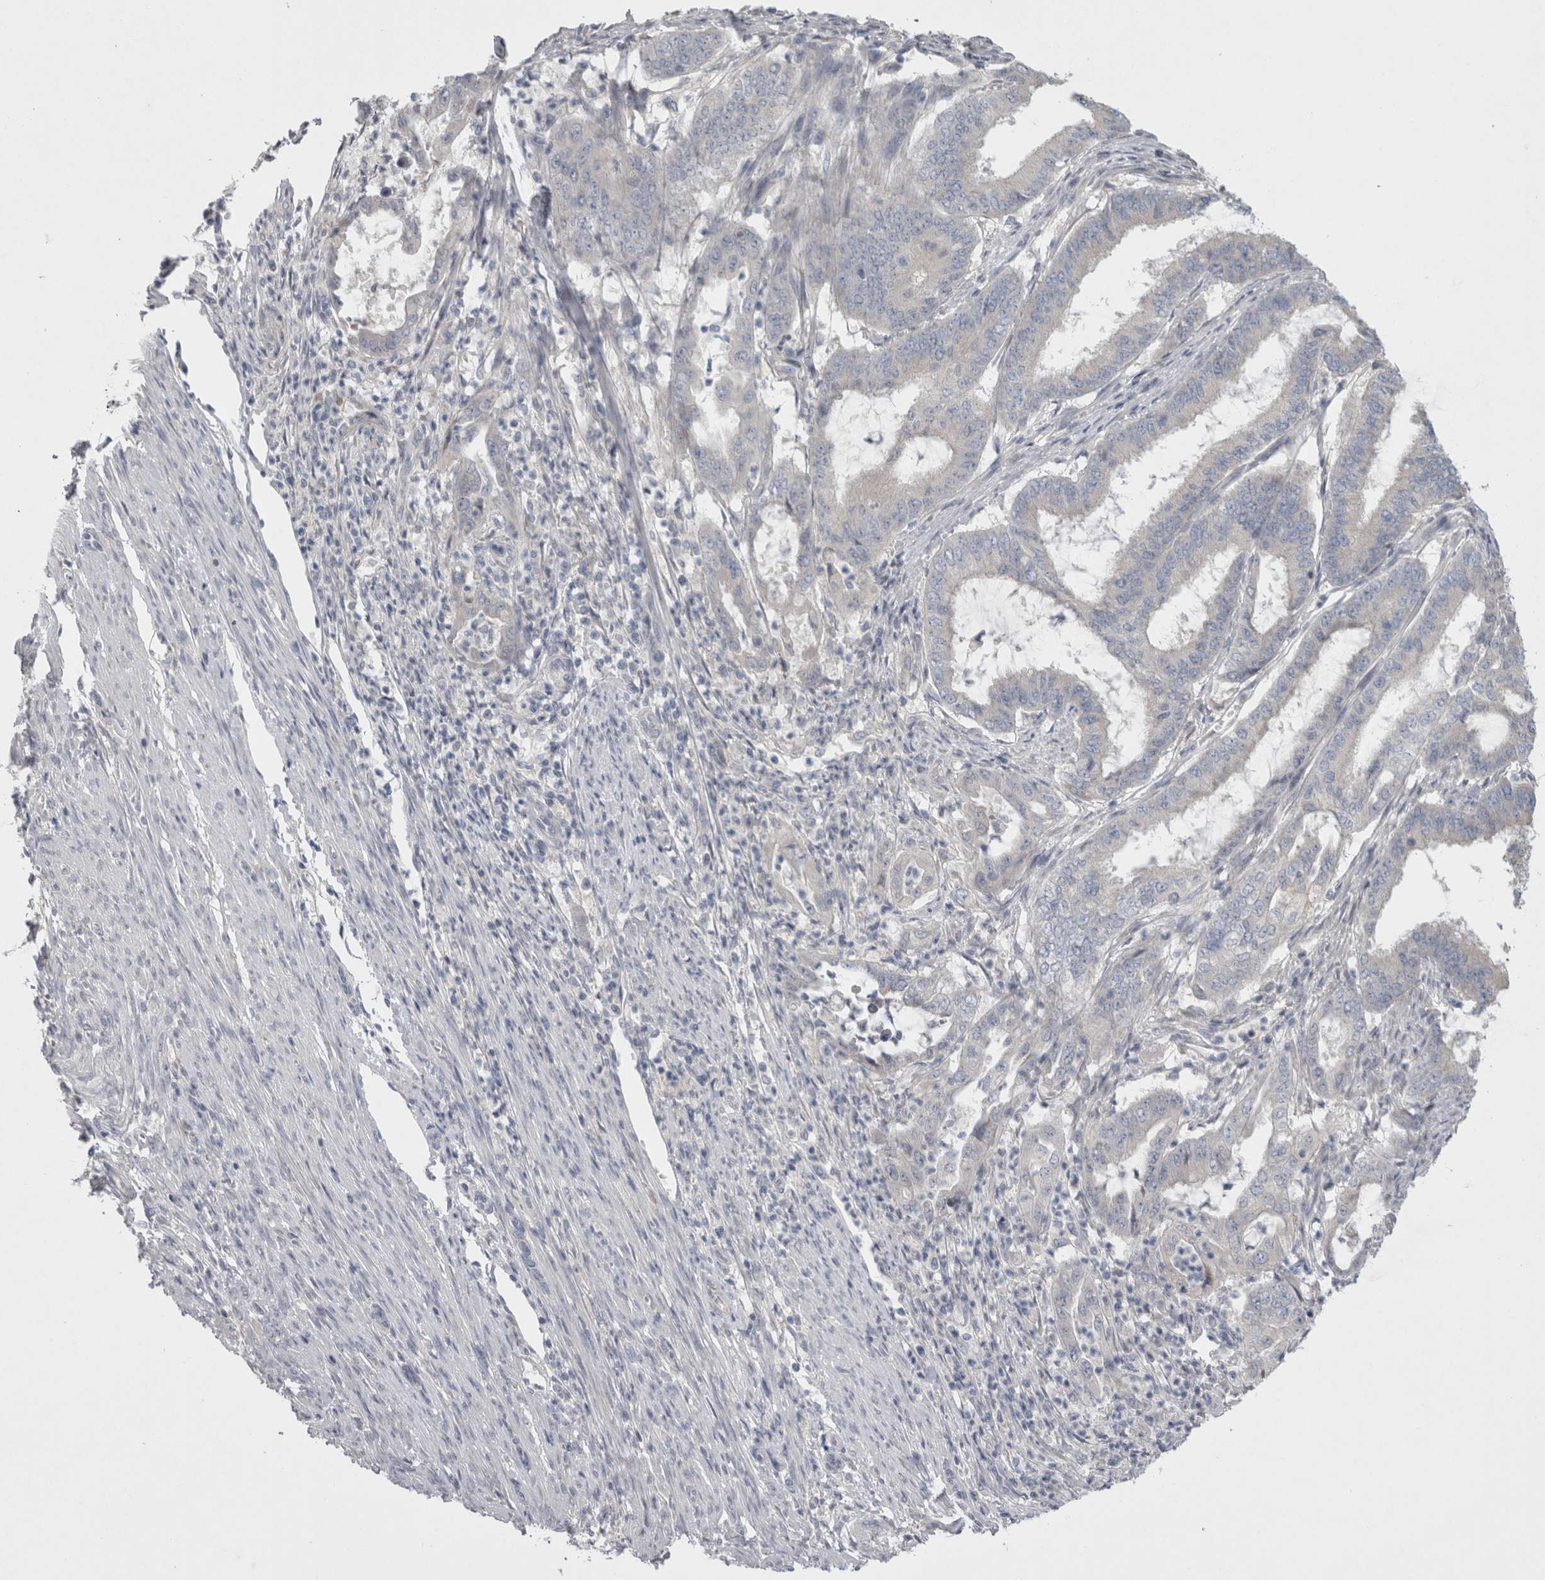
{"staining": {"intensity": "negative", "quantity": "none", "location": "none"}, "tissue": "endometrial cancer", "cell_type": "Tumor cells", "image_type": "cancer", "snomed": [{"axis": "morphology", "description": "Adenocarcinoma, NOS"}, {"axis": "topography", "description": "Endometrium"}], "caption": "A micrograph of human adenocarcinoma (endometrial) is negative for staining in tumor cells. (Immunohistochemistry, brightfield microscopy, high magnification).", "gene": "LRRC40", "patient": {"sex": "female", "age": 51}}